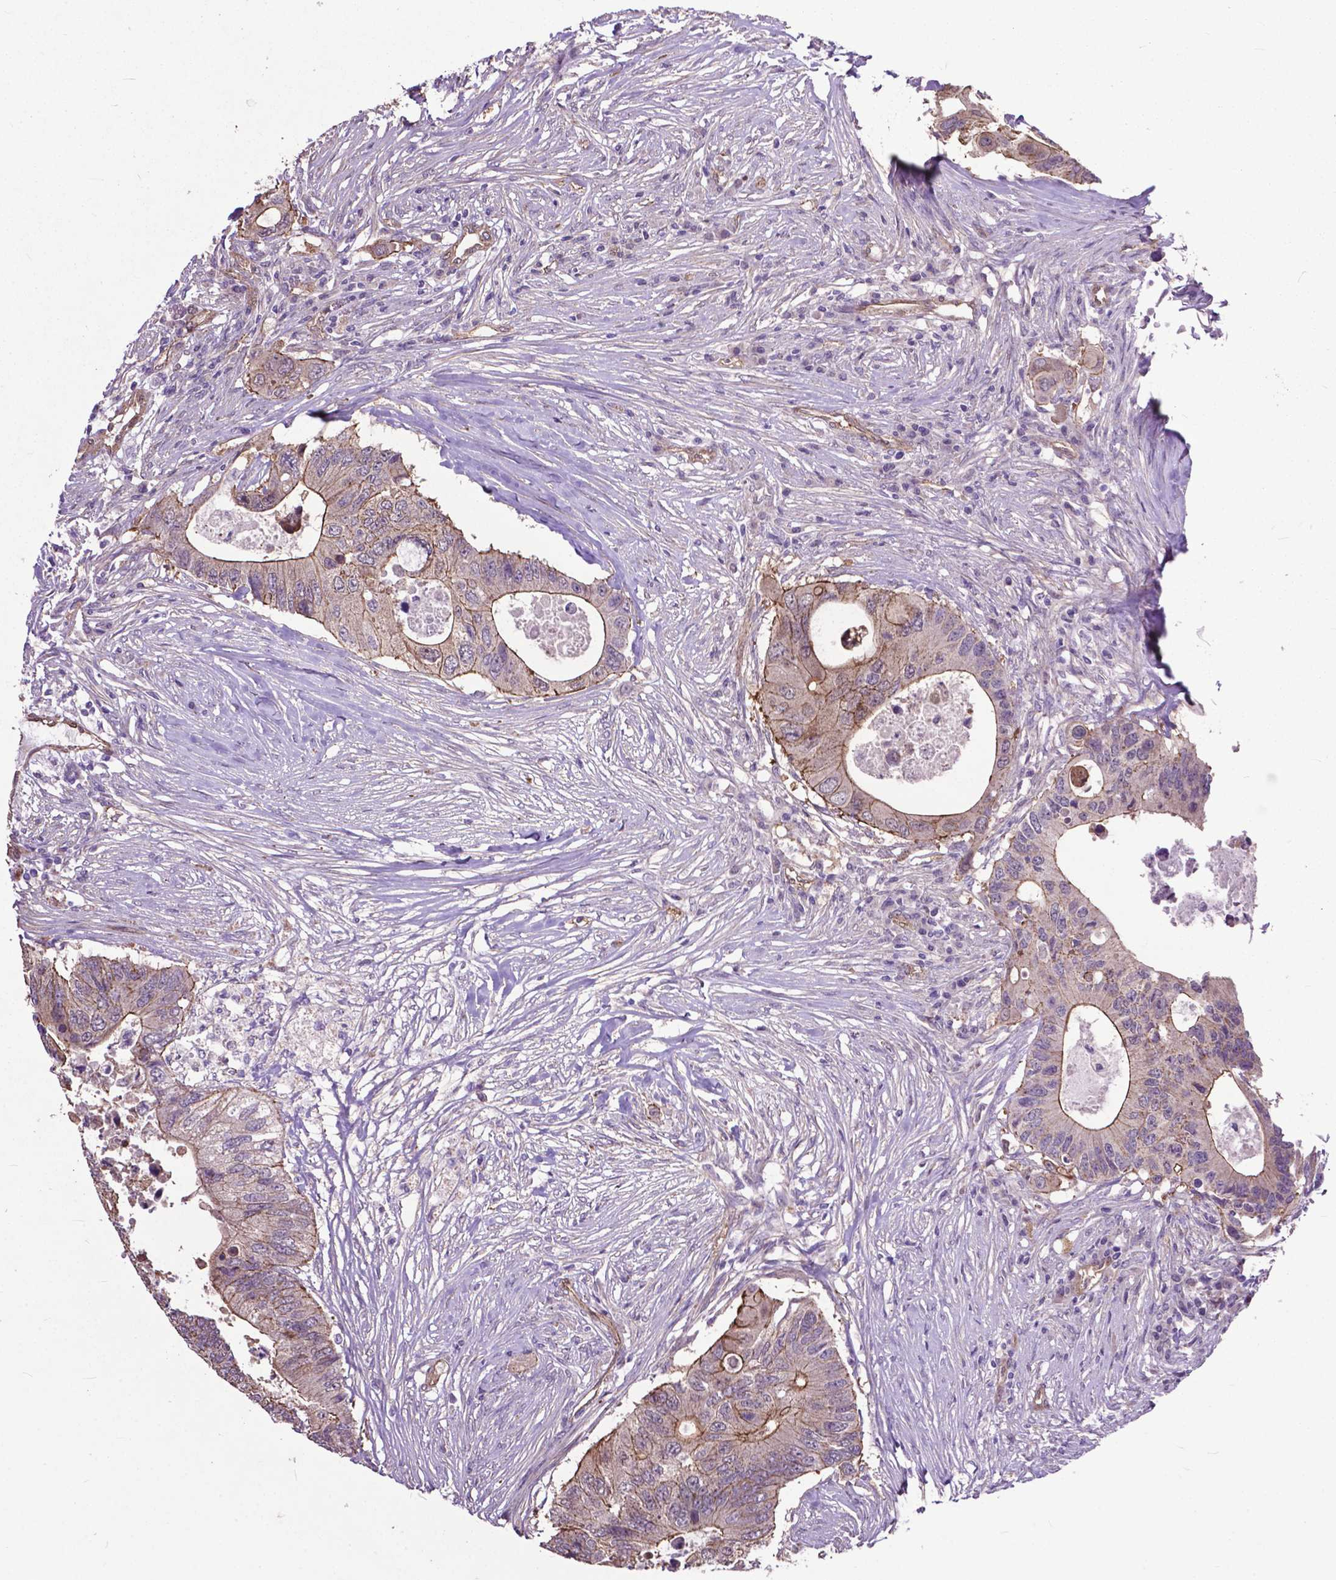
{"staining": {"intensity": "moderate", "quantity": "<25%", "location": "cytoplasmic/membranous"}, "tissue": "colorectal cancer", "cell_type": "Tumor cells", "image_type": "cancer", "snomed": [{"axis": "morphology", "description": "Adenocarcinoma, NOS"}, {"axis": "topography", "description": "Colon"}], "caption": "Human colorectal cancer stained with a protein marker exhibits moderate staining in tumor cells.", "gene": "PDLIM1", "patient": {"sex": "male", "age": 71}}